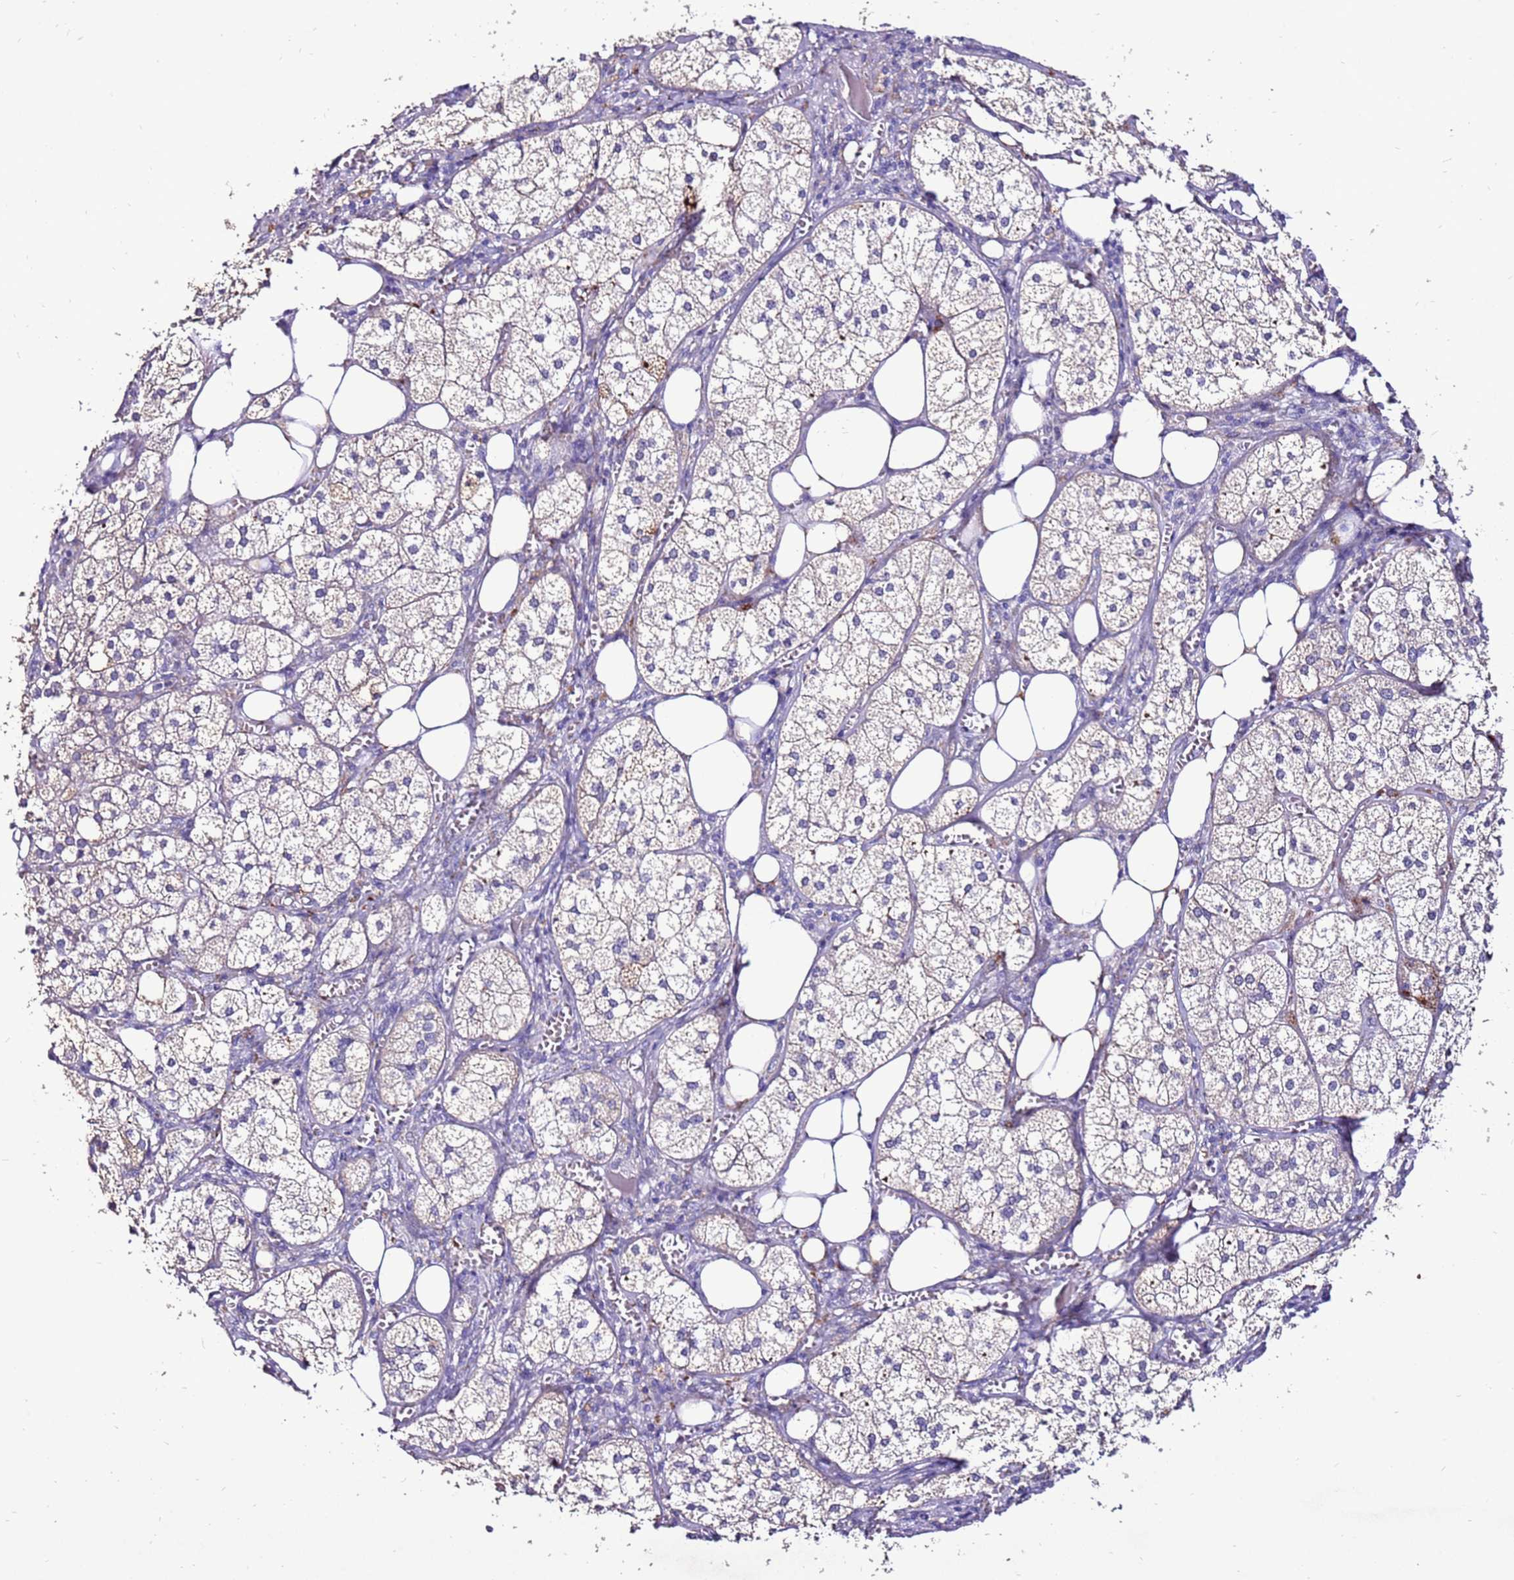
{"staining": {"intensity": "strong", "quantity": "<25%", "location": "cytoplasmic/membranous"}, "tissue": "adrenal gland", "cell_type": "Glandular cells", "image_type": "normal", "snomed": [{"axis": "morphology", "description": "Normal tissue, NOS"}, {"axis": "topography", "description": "Adrenal gland"}], "caption": "Glandular cells demonstrate medium levels of strong cytoplasmic/membranous expression in about <25% of cells in unremarkable adrenal gland. The staining is performed using DAB (3,3'-diaminobenzidine) brown chromogen to label protein expression. The nuclei are counter-stained blue using hematoxylin.", "gene": "TMEM106C", "patient": {"sex": "female", "age": 61}}